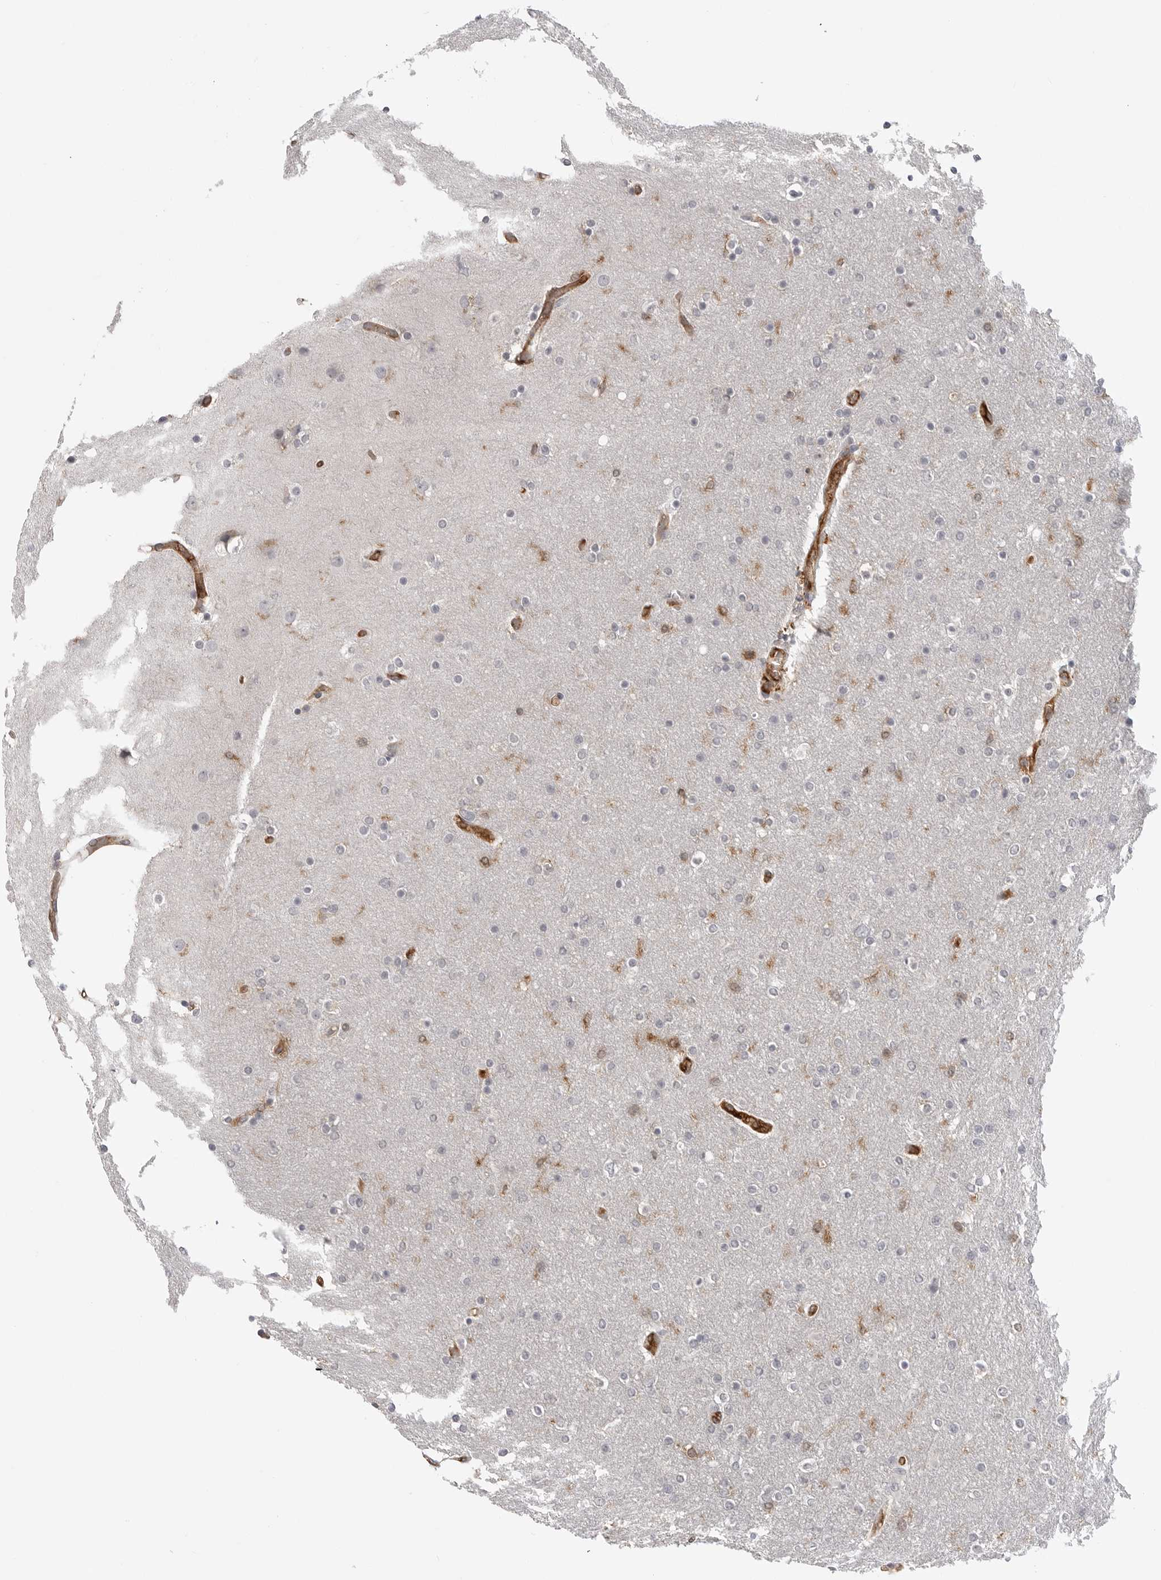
{"staining": {"intensity": "negative", "quantity": "none", "location": "none"}, "tissue": "glioma", "cell_type": "Tumor cells", "image_type": "cancer", "snomed": [{"axis": "morphology", "description": "Glioma, malignant, High grade"}, {"axis": "topography", "description": "Cerebral cortex"}], "caption": "The immunohistochemistry (IHC) photomicrograph has no significant expression in tumor cells of high-grade glioma (malignant) tissue.", "gene": "IFNGR1", "patient": {"sex": "female", "age": 36}}